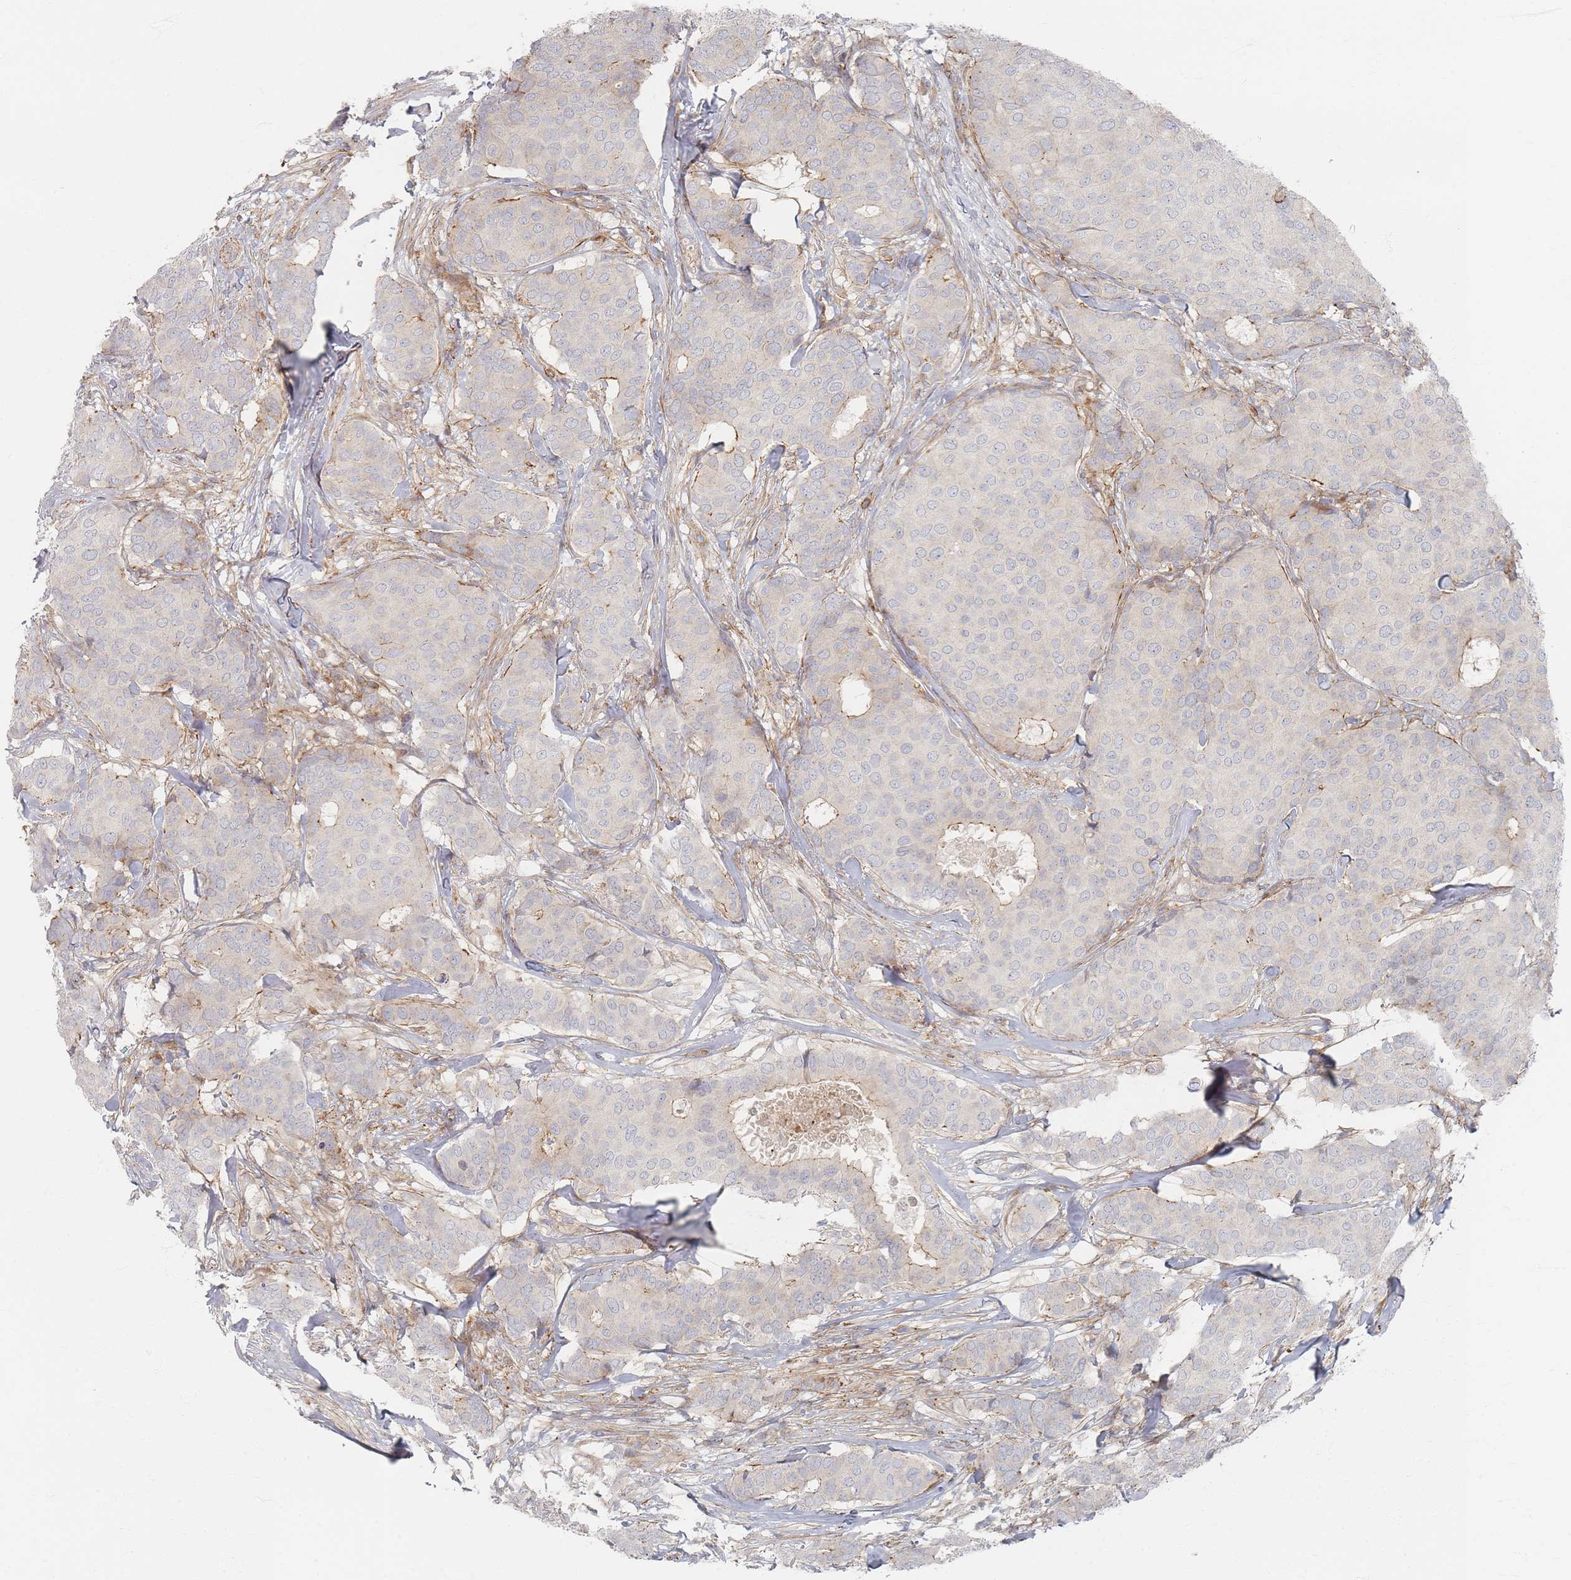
{"staining": {"intensity": "weak", "quantity": "<25%", "location": "cytoplasmic/membranous"}, "tissue": "breast cancer", "cell_type": "Tumor cells", "image_type": "cancer", "snomed": [{"axis": "morphology", "description": "Duct carcinoma"}, {"axis": "topography", "description": "Breast"}], "caption": "Tumor cells are negative for brown protein staining in breast invasive ductal carcinoma. (DAB (3,3'-diaminobenzidine) immunohistochemistry (IHC) with hematoxylin counter stain).", "gene": "ZNF852", "patient": {"sex": "female", "age": 75}}